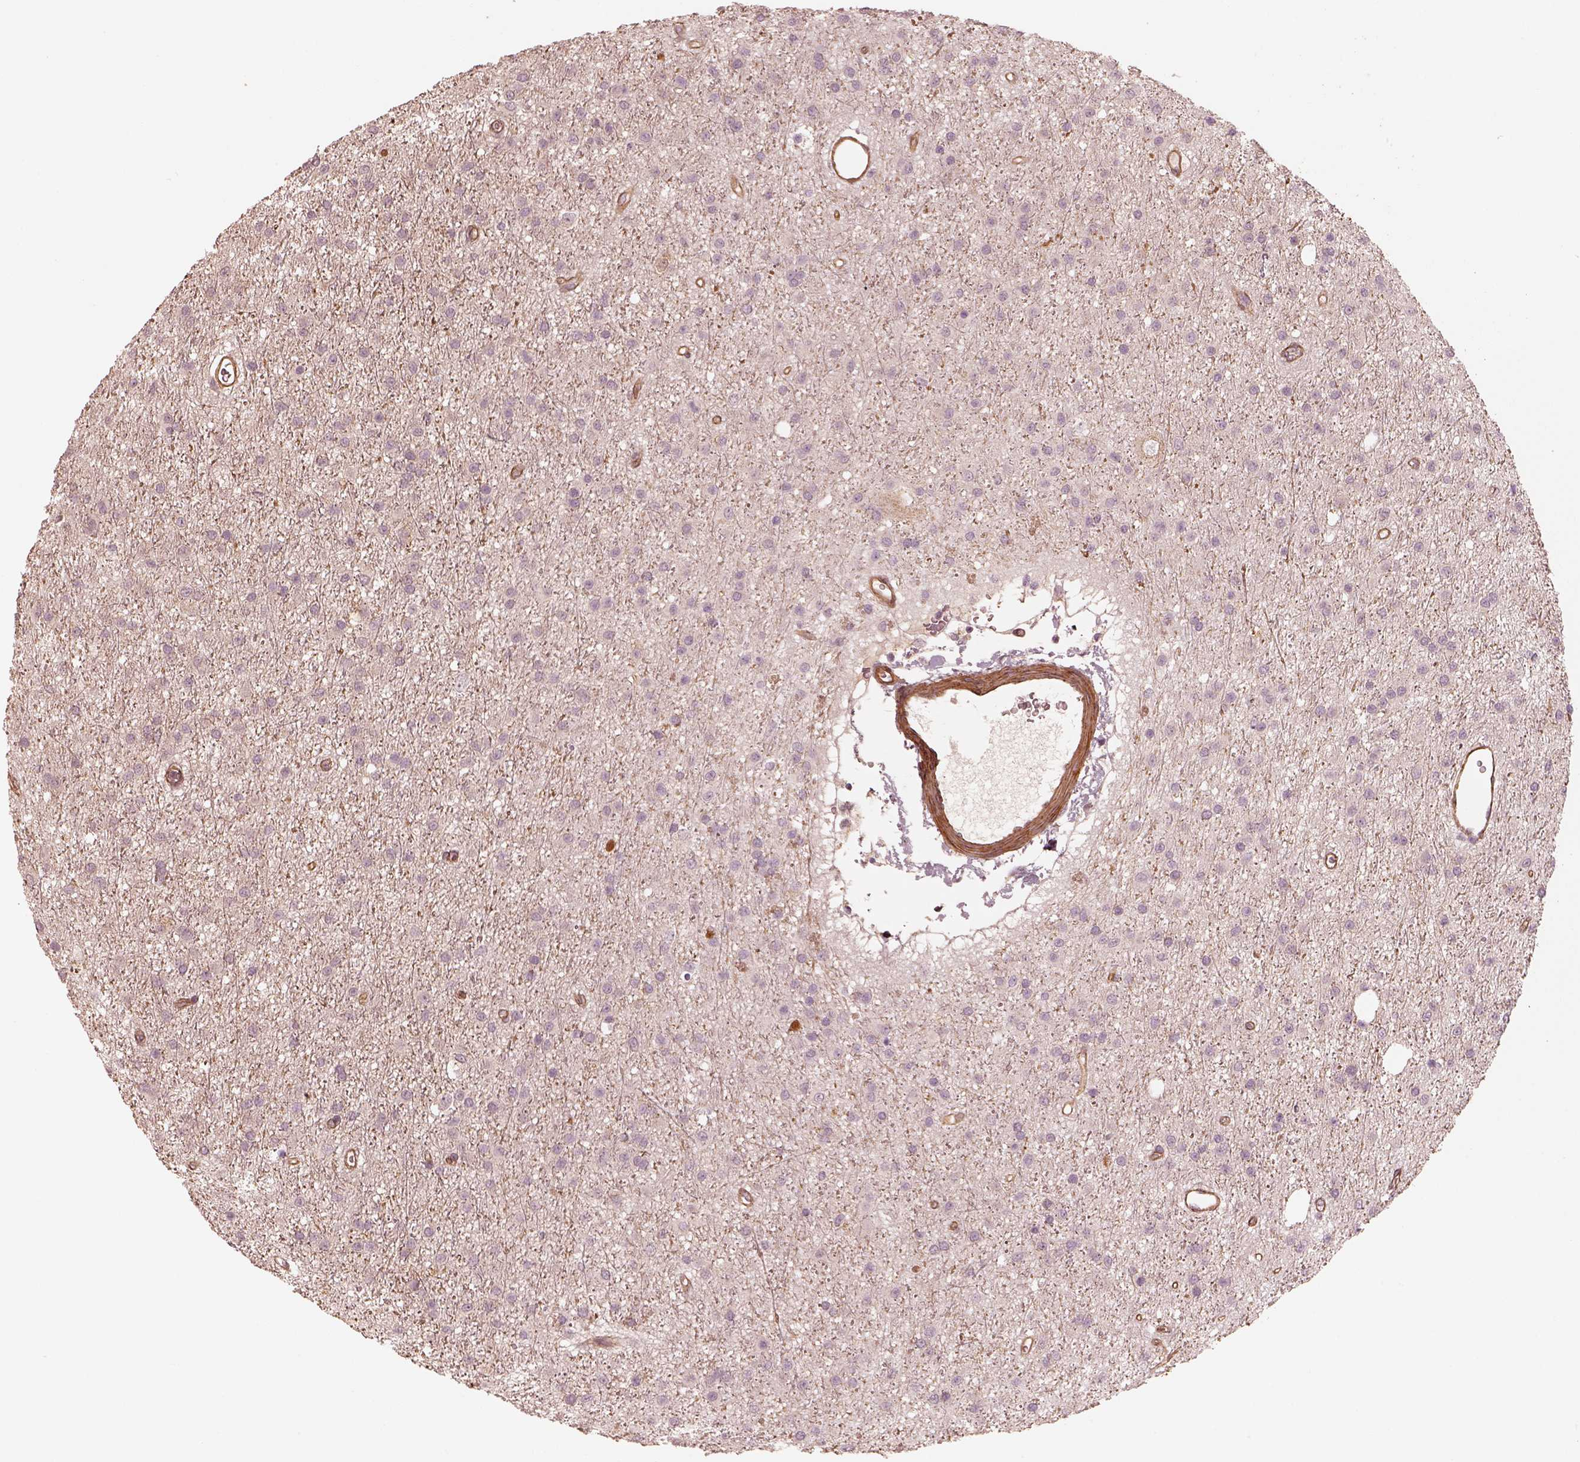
{"staining": {"intensity": "negative", "quantity": "none", "location": "none"}, "tissue": "glioma", "cell_type": "Tumor cells", "image_type": "cancer", "snomed": [{"axis": "morphology", "description": "Glioma, malignant, Low grade"}, {"axis": "topography", "description": "Brain"}], "caption": "Image shows no significant protein expression in tumor cells of malignant glioma (low-grade).", "gene": "CRYM", "patient": {"sex": "male", "age": 27}}